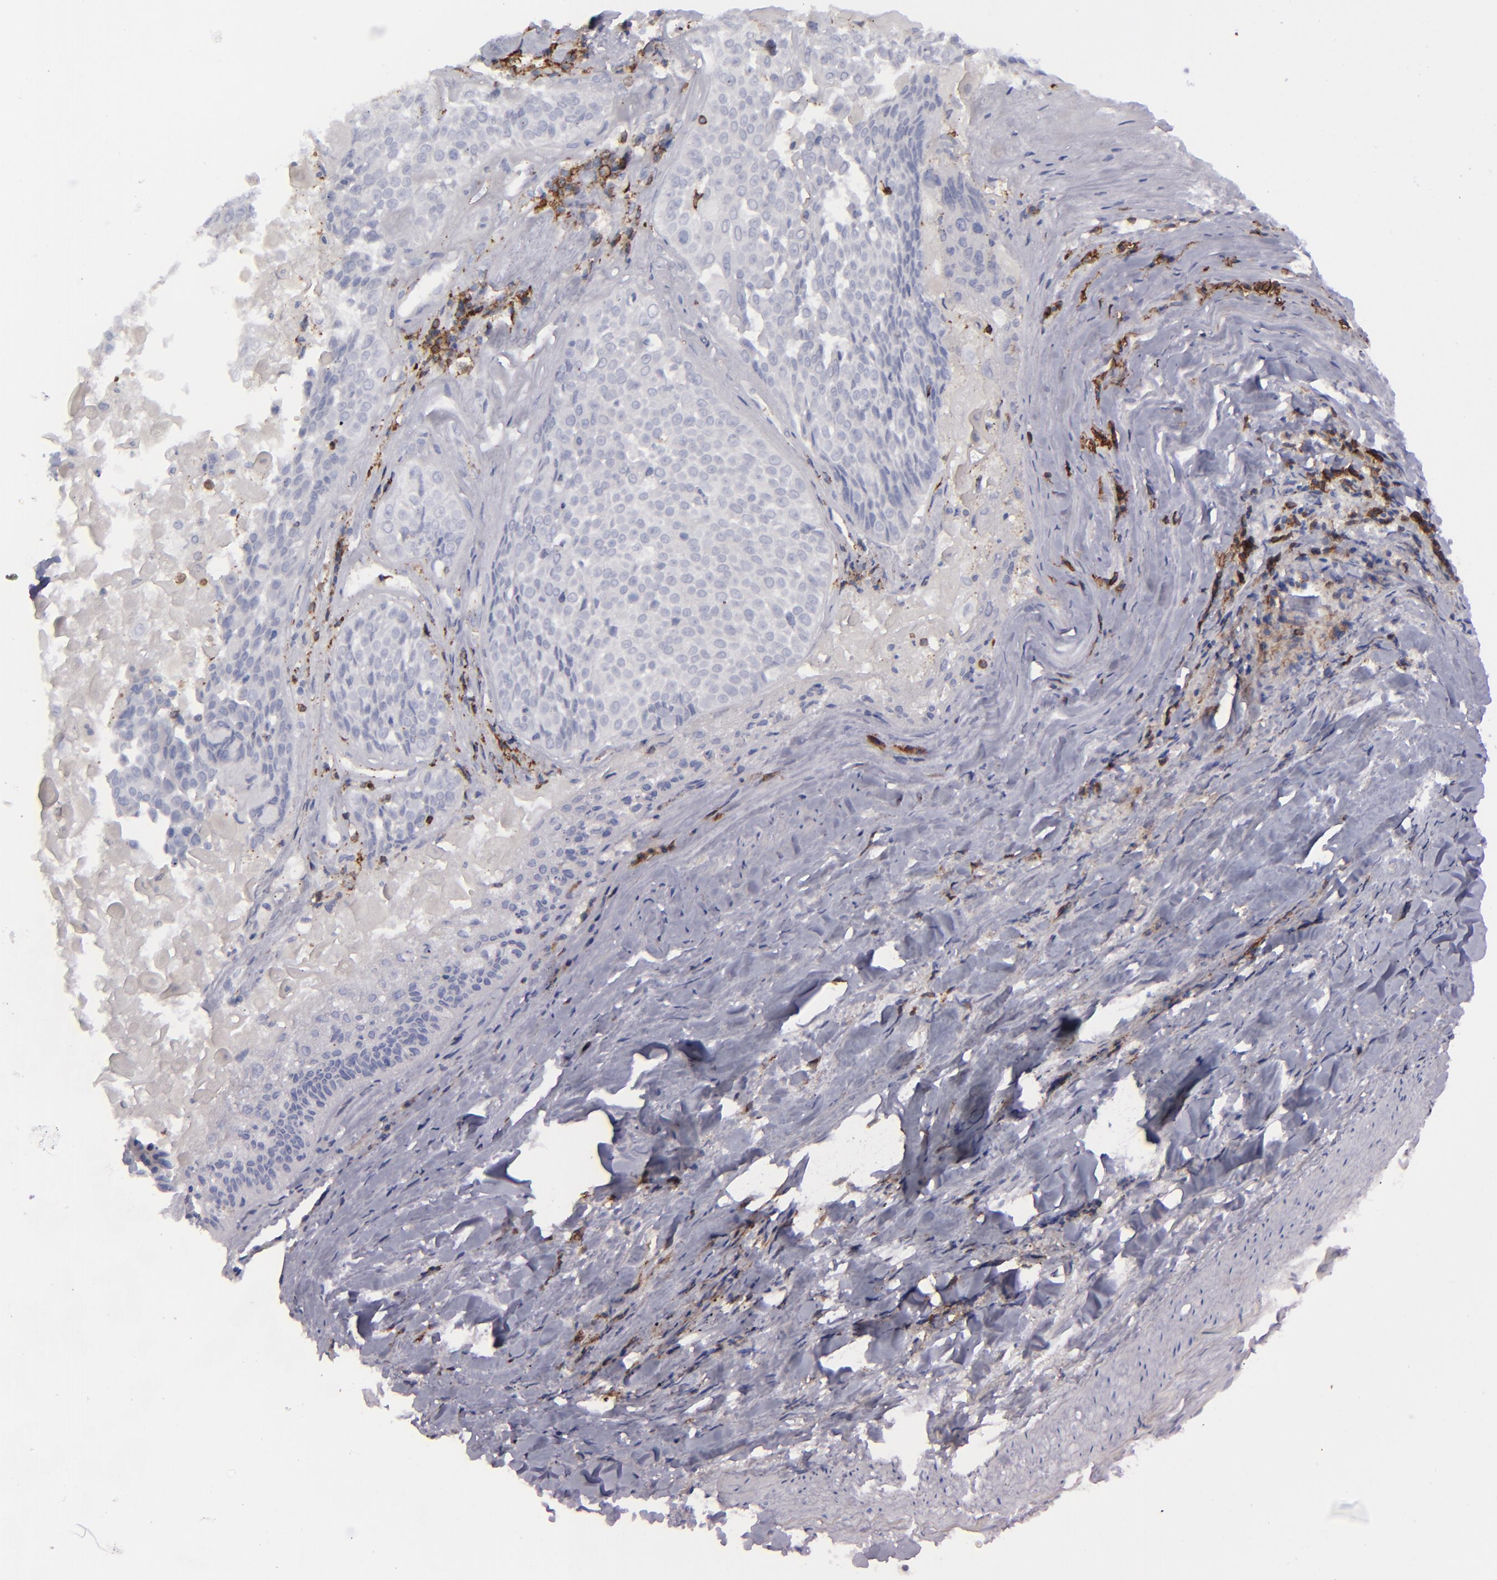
{"staining": {"intensity": "negative", "quantity": "none", "location": "none"}, "tissue": "lung cancer", "cell_type": "Tumor cells", "image_type": "cancer", "snomed": [{"axis": "morphology", "description": "Adenocarcinoma, NOS"}, {"axis": "topography", "description": "Lung"}], "caption": "This is a photomicrograph of immunohistochemistry staining of lung cancer (adenocarcinoma), which shows no expression in tumor cells.", "gene": "CD27", "patient": {"sex": "male", "age": 60}}